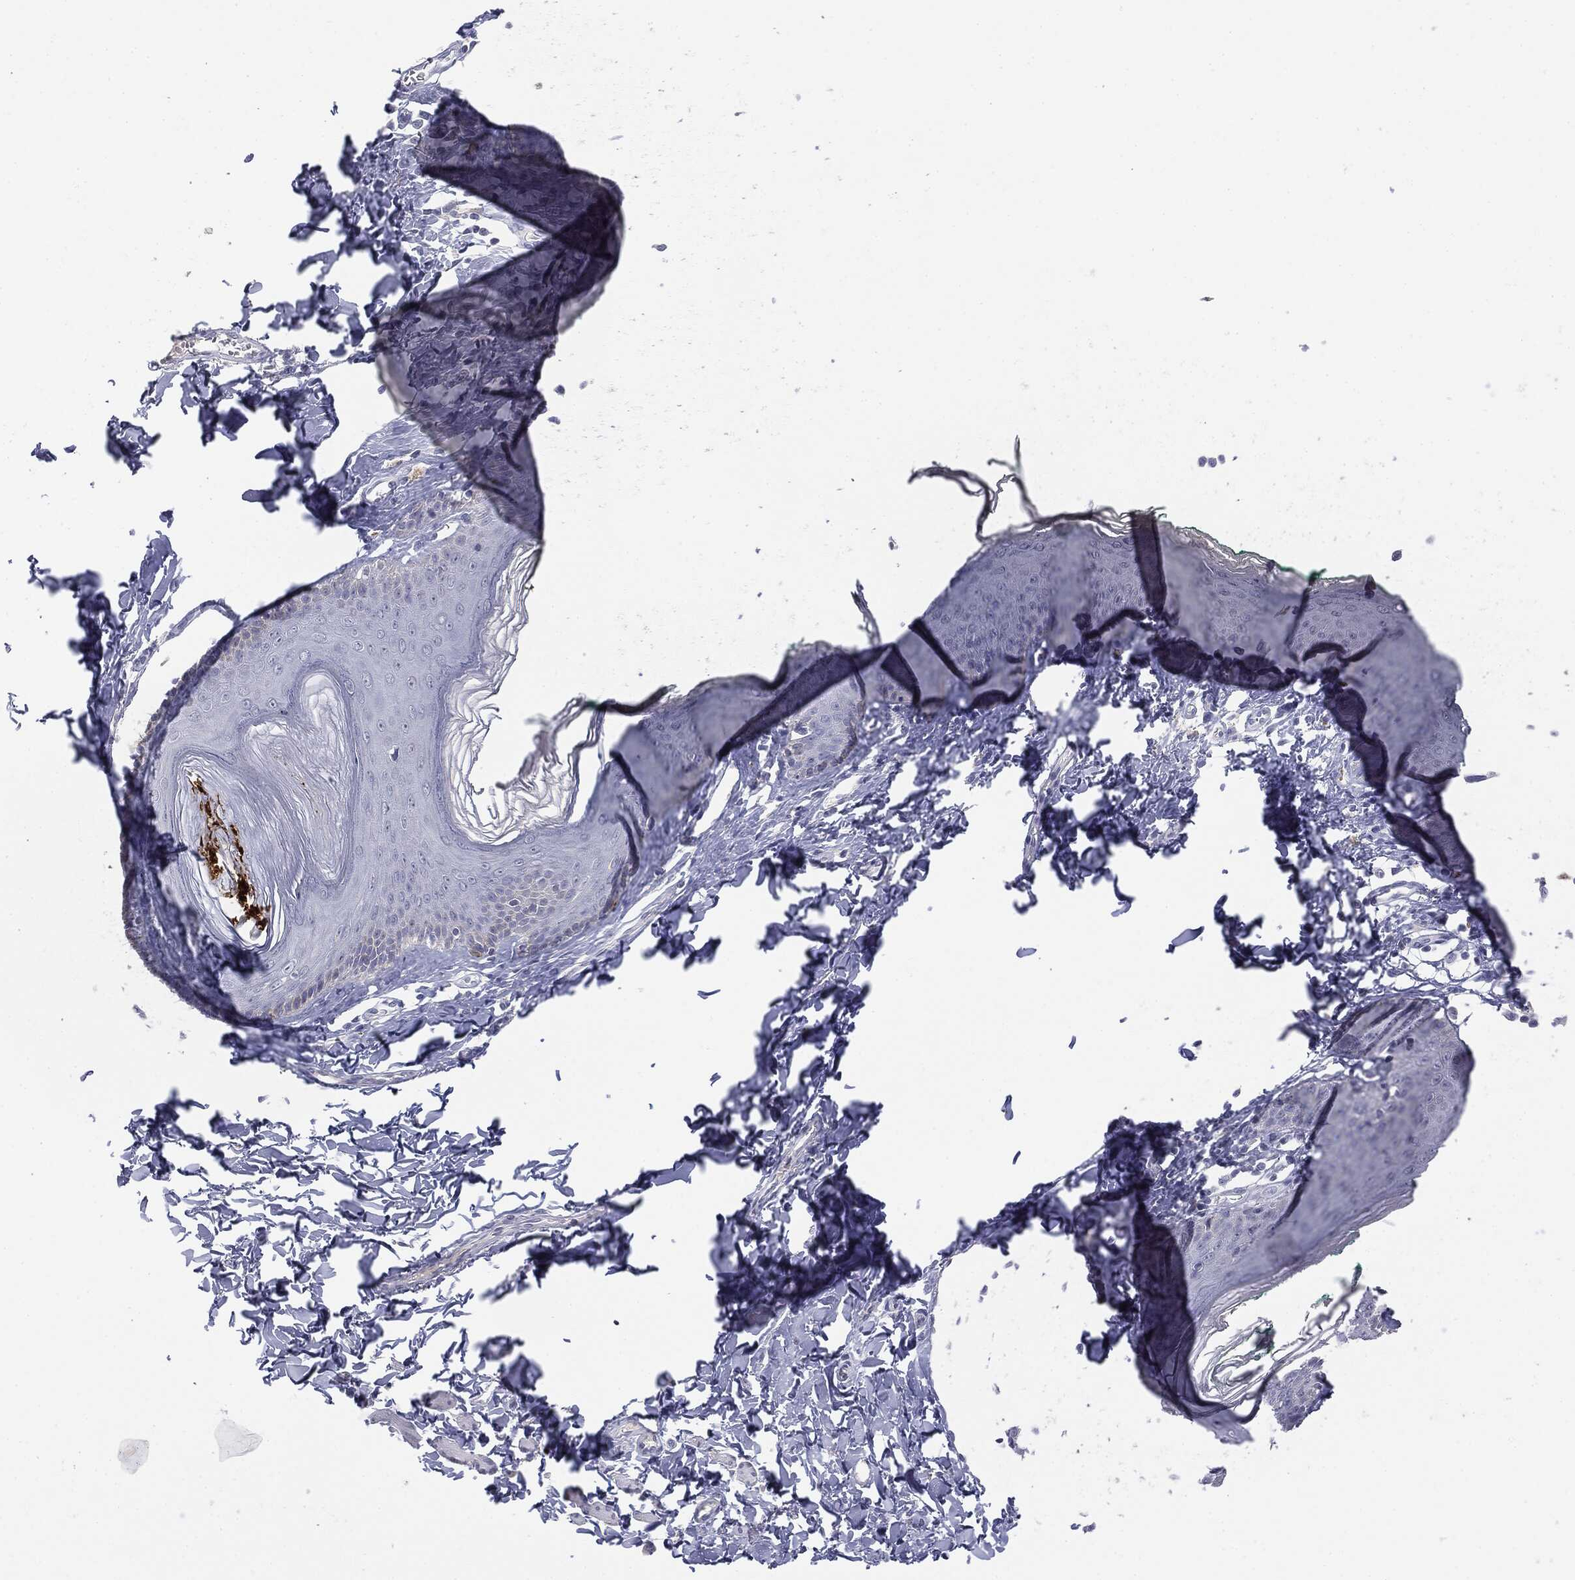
{"staining": {"intensity": "negative", "quantity": "none", "location": "none"}, "tissue": "skin", "cell_type": "Epidermal cells", "image_type": "normal", "snomed": [{"axis": "morphology", "description": "Normal tissue, NOS"}, {"axis": "topography", "description": "Vulva"}], "caption": "Immunohistochemistry photomicrograph of benign skin: human skin stained with DAB reveals no significant protein positivity in epidermal cells. Nuclei are stained in blue.", "gene": "MUC1", "patient": {"sex": "female", "age": 66}}